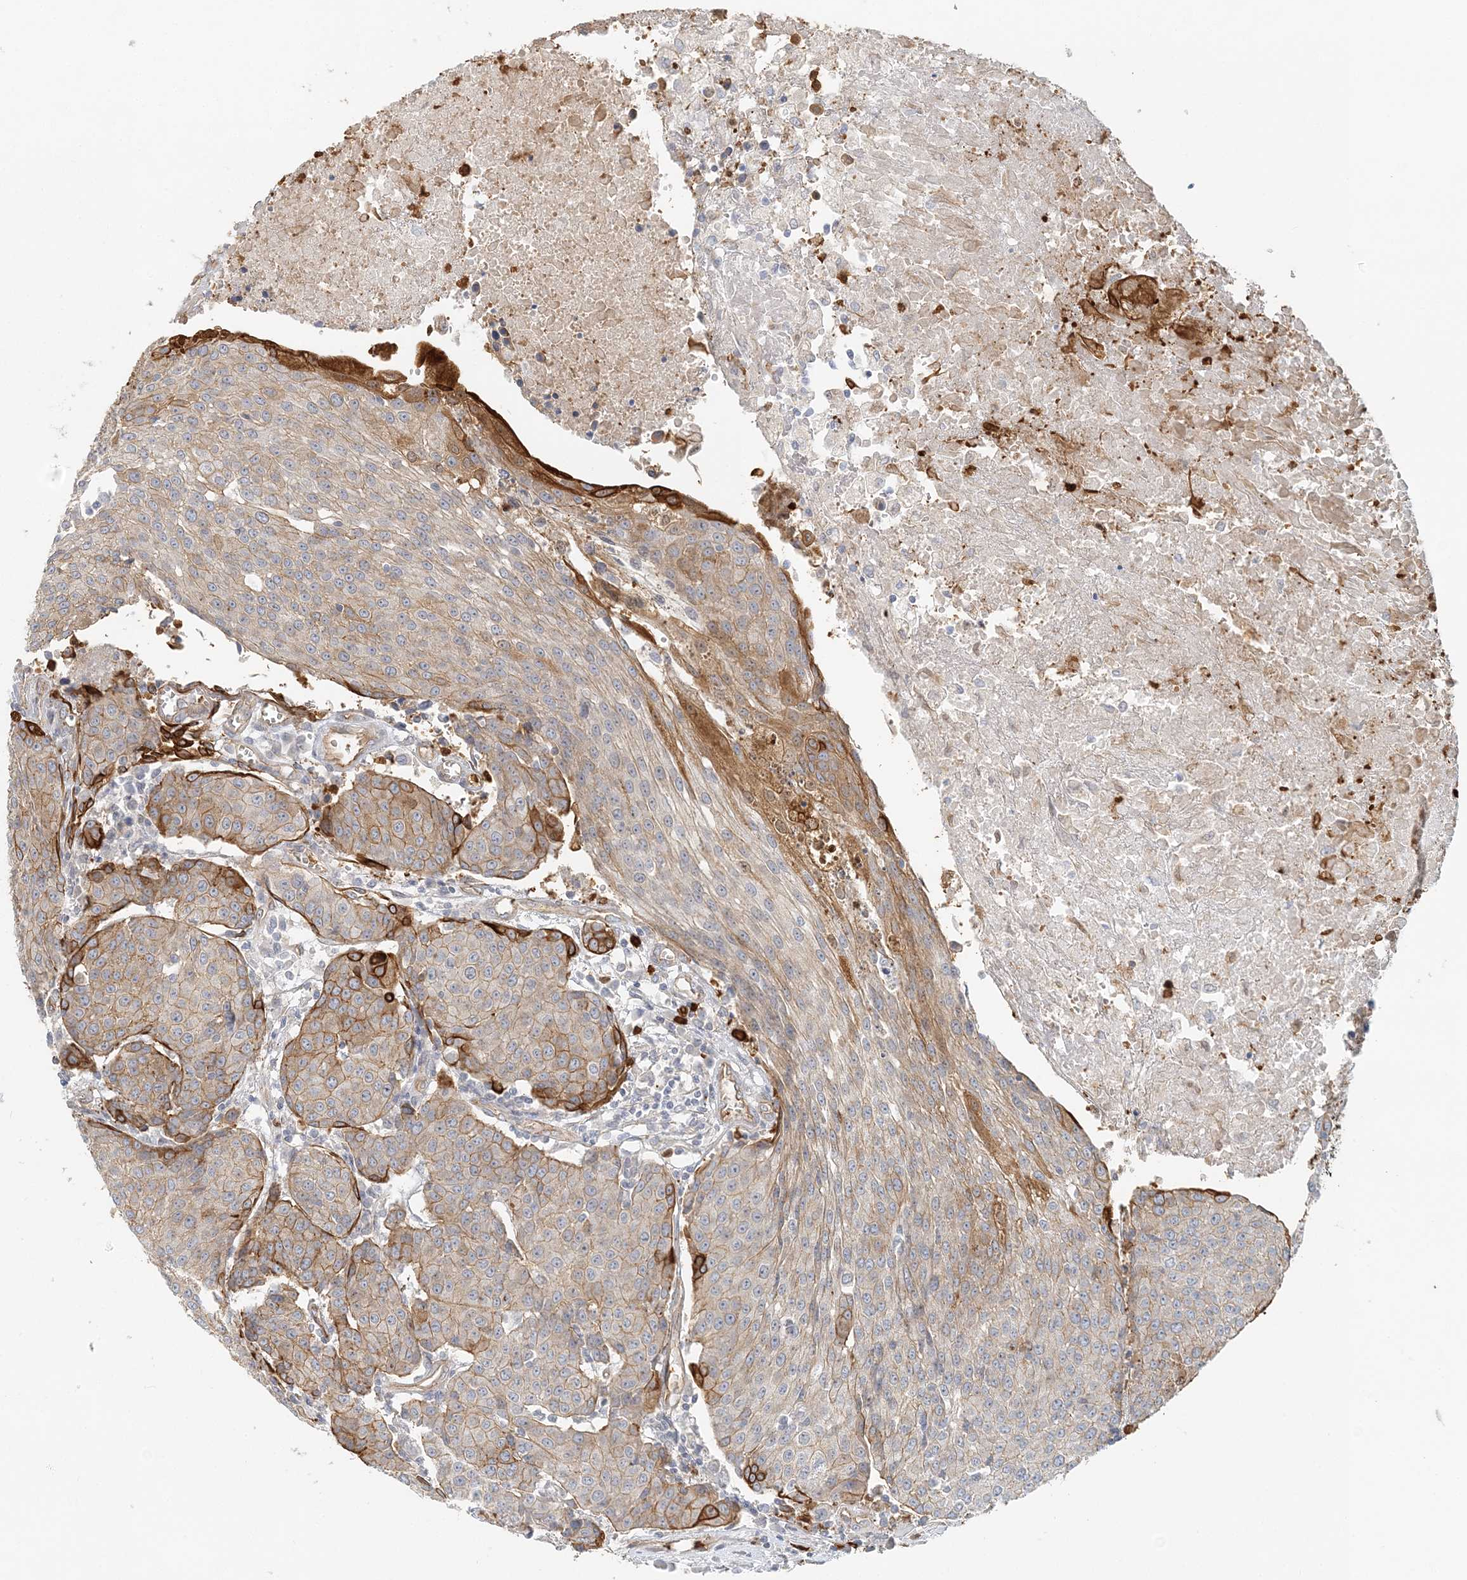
{"staining": {"intensity": "moderate", "quantity": ">75%", "location": "cytoplasmic/membranous"}, "tissue": "urothelial cancer", "cell_type": "Tumor cells", "image_type": "cancer", "snomed": [{"axis": "morphology", "description": "Urothelial carcinoma, High grade"}, {"axis": "topography", "description": "Urinary bladder"}], "caption": "Human urothelial cancer stained with a brown dye exhibits moderate cytoplasmic/membranous positive positivity in about >75% of tumor cells.", "gene": "DNAH1", "patient": {"sex": "female", "age": 85}}